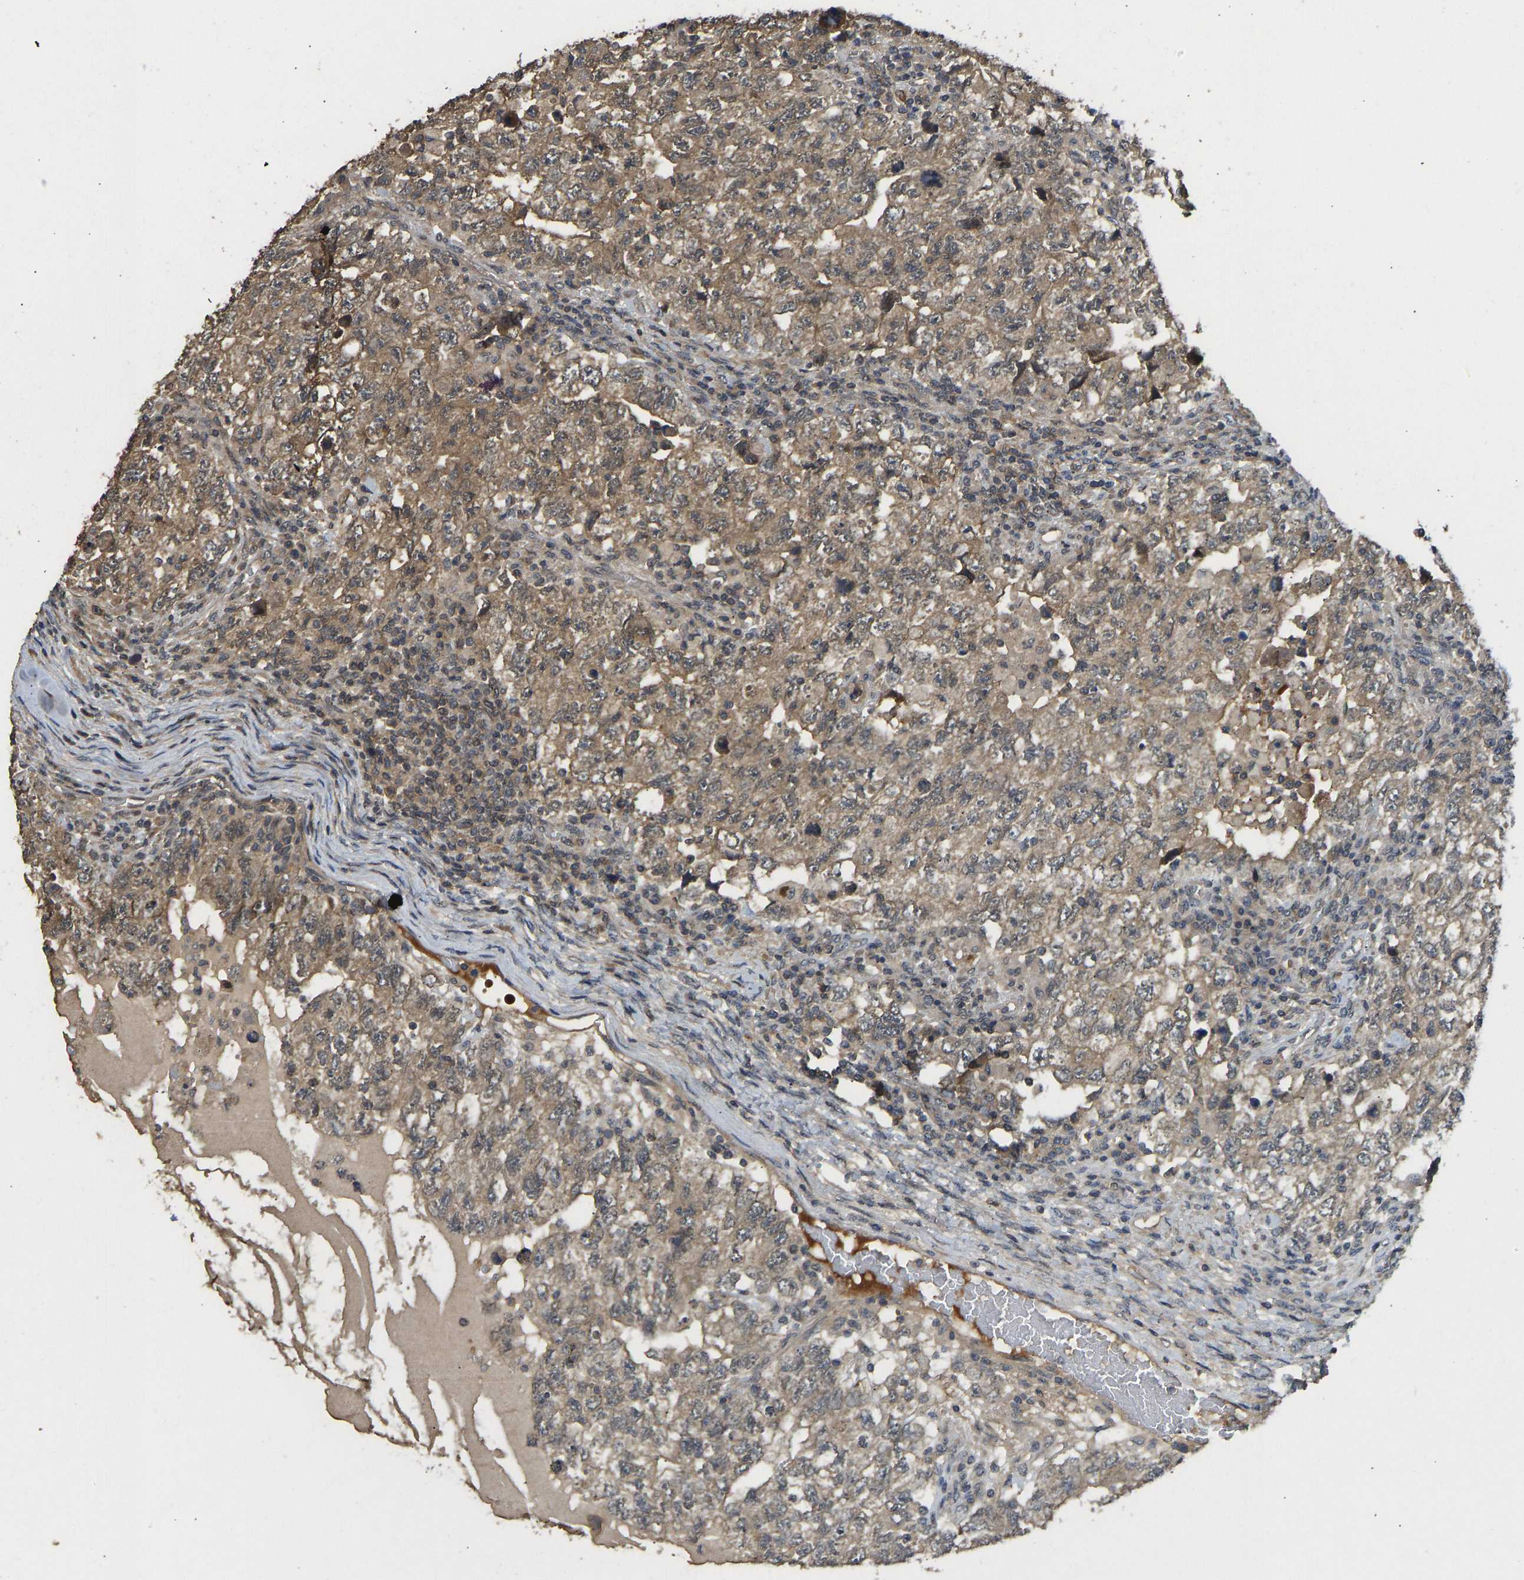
{"staining": {"intensity": "moderate", "quantity": ">75%", "location": "cytoplasmic/membranous"}, "tissue": "testis cancer", "cell_type": "Tumor cells", "image_type": "cancer", "snomed": [{"axis": "morphology", "description": "Carcinoma, Embryonal, NOS"}, {"axis": "topography", "description": "Testis"}], "caption": "Tumor cells demonstrate medium levels of moderate cytoplasmic/membranous expression in approximately >75% of cells in human testis cancer. (DAB = brown stain, brightfield microscopy at high magnification).", "gene": "NDRG3", "patient": {"sex": "male", "age": 36}}